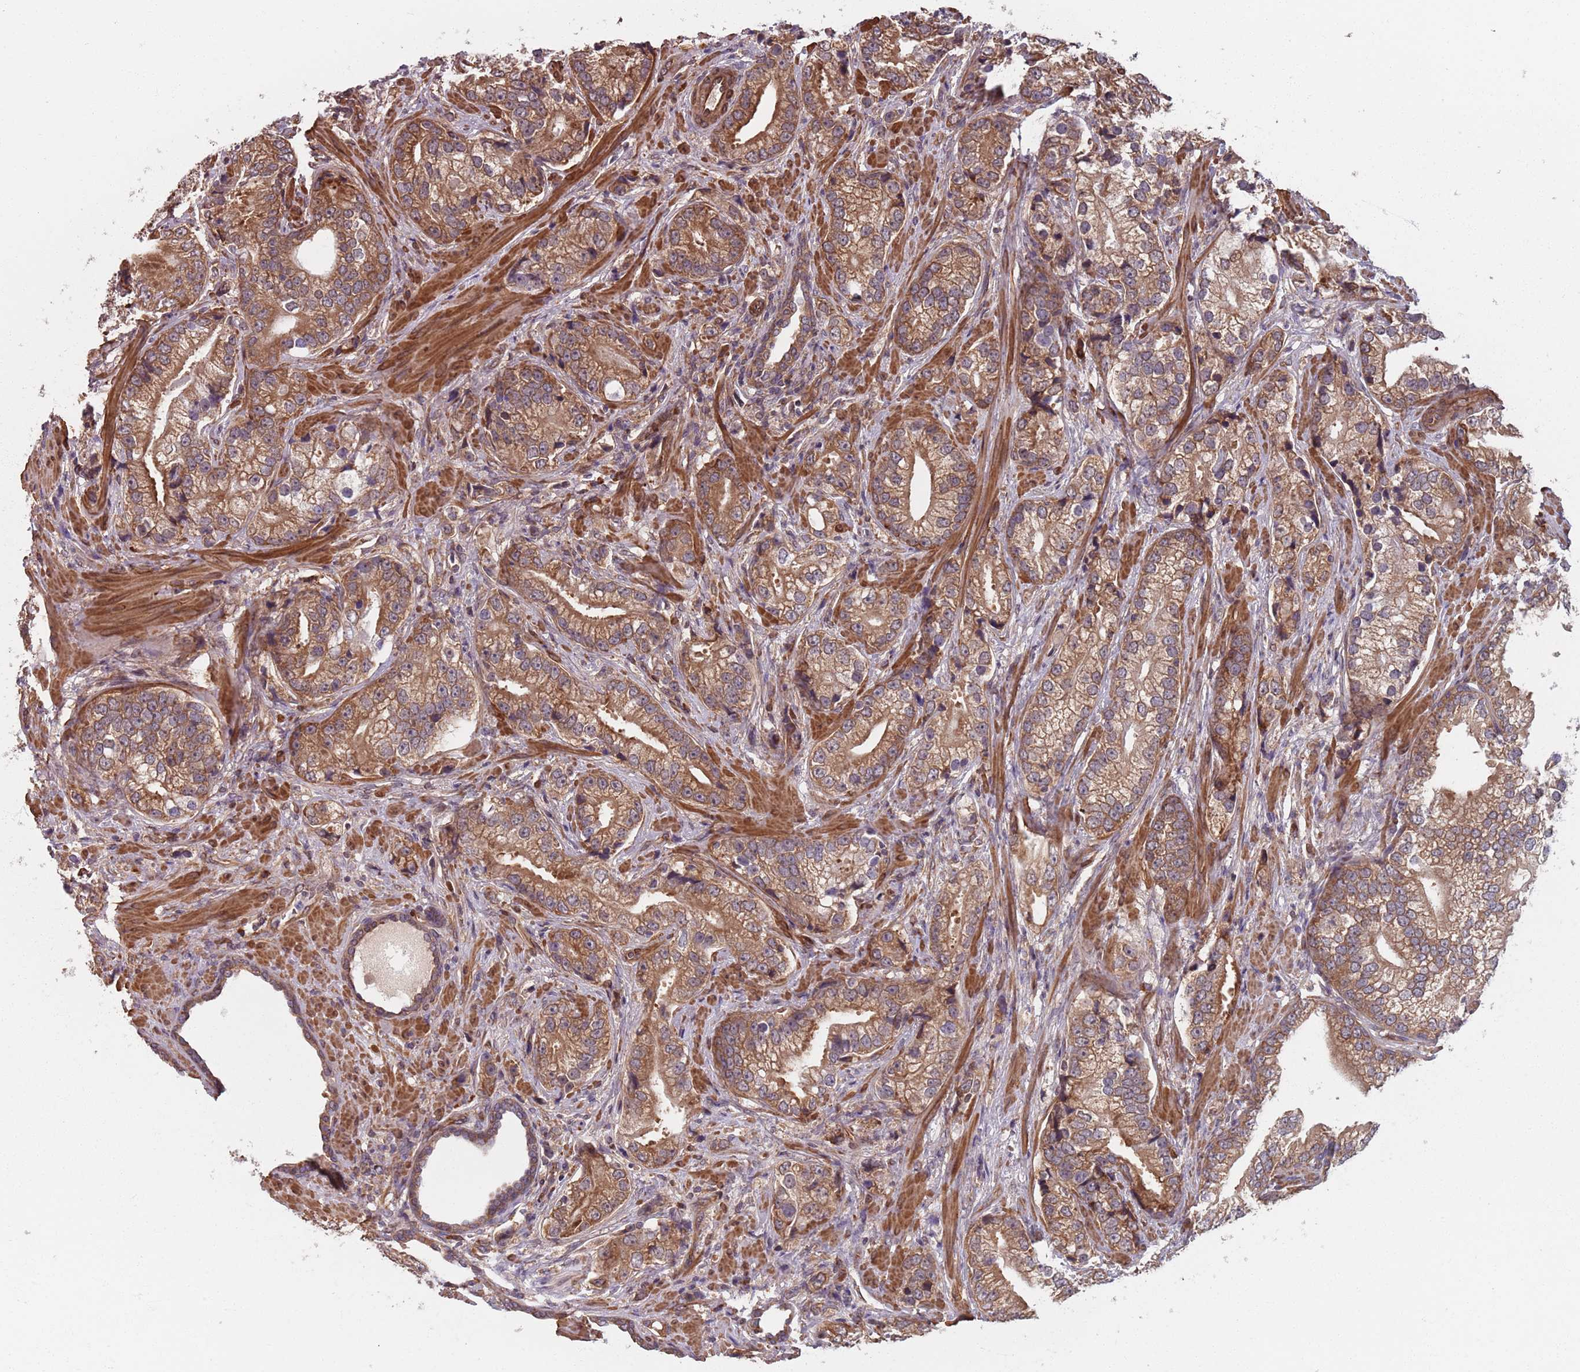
{"staining": {"intensity": "moderate", "quantity": ">75%", "location": "cytoplasmic/membranous"}, "tissue": "prostate cancer", "cell_type": "Tumor cells", "image_type": "cancer", "snomed": [{"axis": "morphology", "description": "Adenocarcinoma, High grade"}, {"axis": "topography", "description": "Prostate"}], "caption": "There is medium levels of moderate cytoplasmic/membranous positivity in tumor cells of prostate cancer (high-grade adenocarcinoma), as demonstrated by immunohistochemical staining (brown color).", "gene": "NOTCH3", "patient": {"sex": "male", "age": 75}}